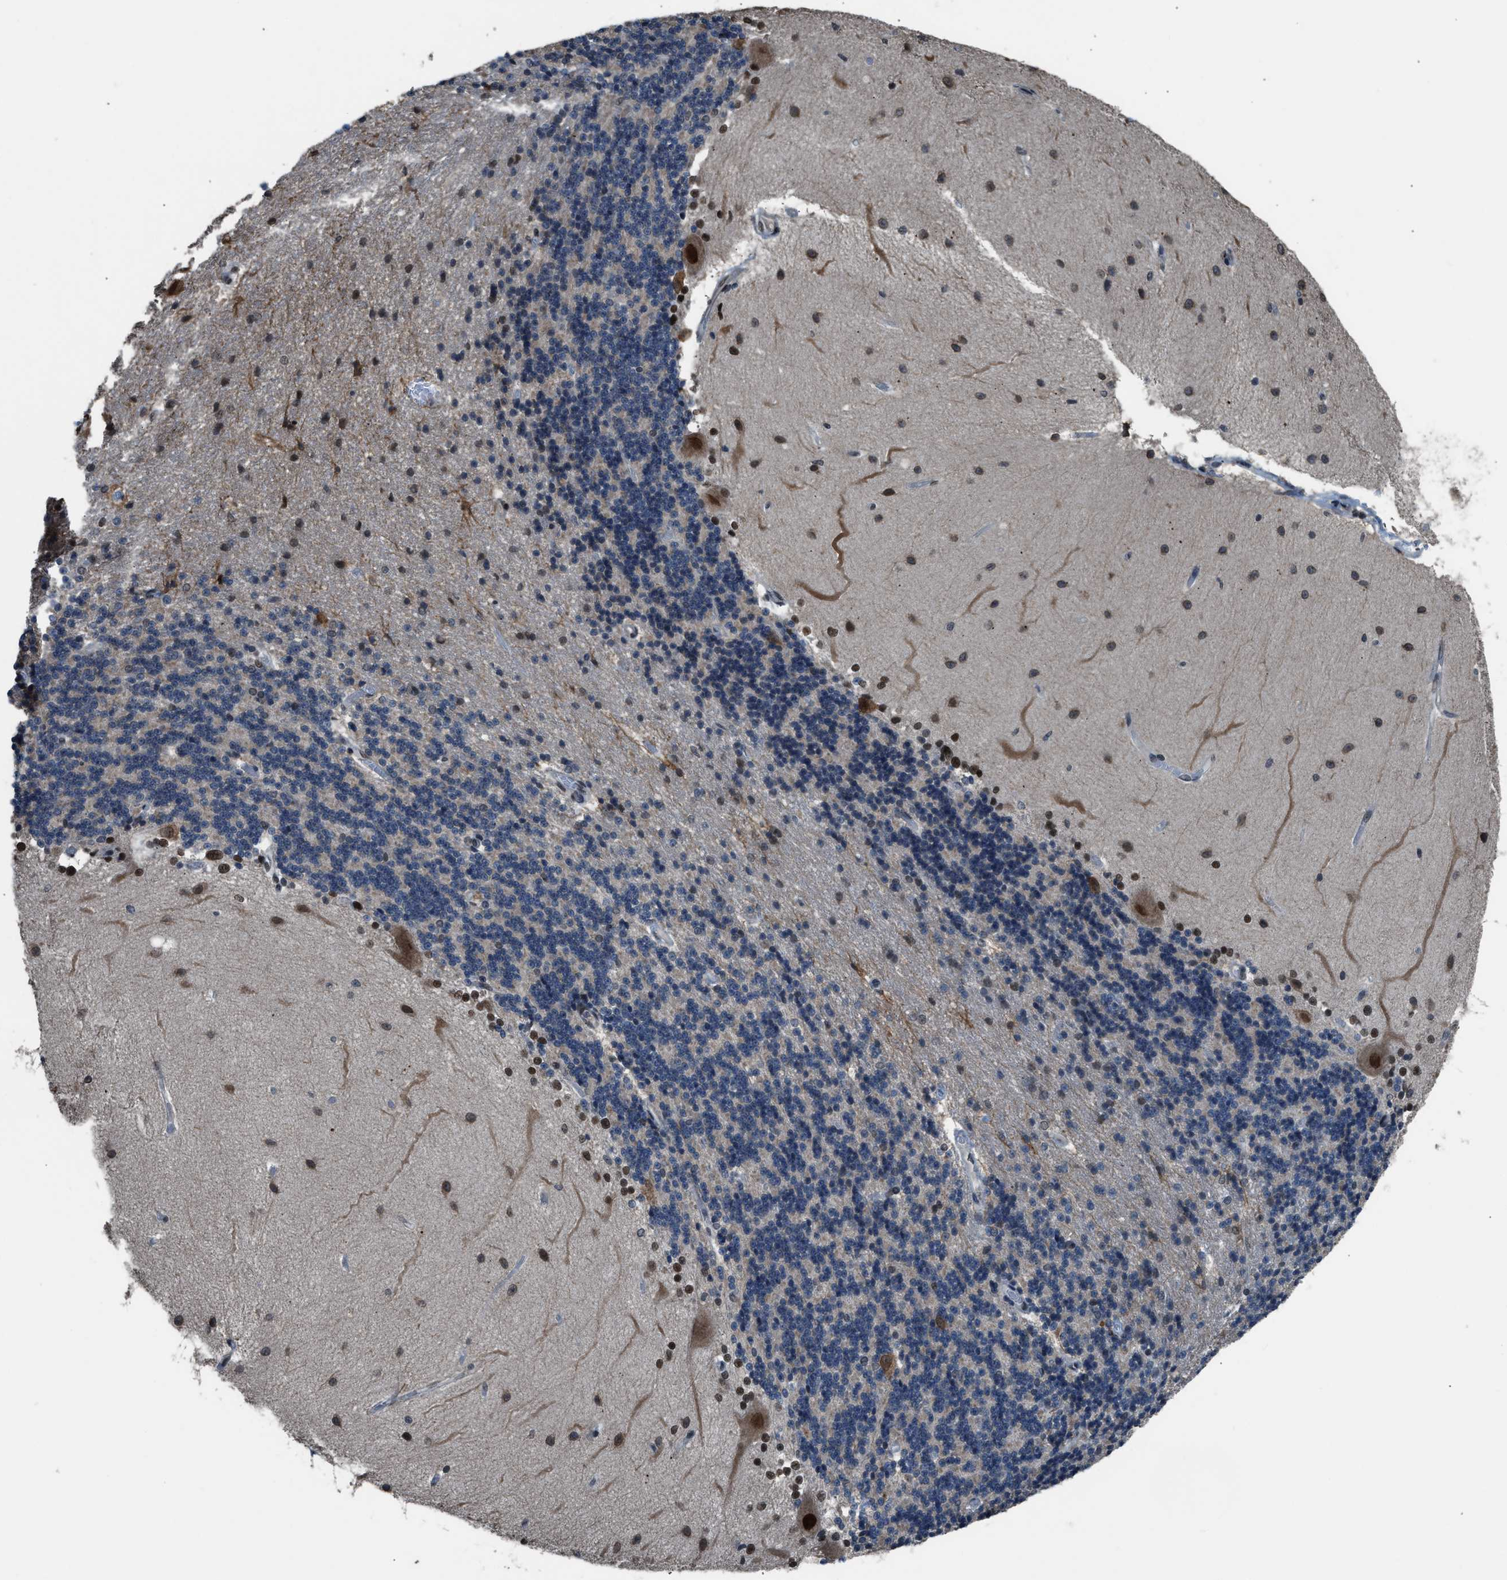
{"staining": {"intensity": "weak", "quantity": "<25%", "location": "cytoplasmic/membranous"}, "tissue": "cerebellum", "cell_type": "Cells in granular layer", "image_type": "normal", "snomed": [{"axis": "morphology", "description": "Normal tissue, NOS"}, {"axis": "topography", "description": "Cerebellum"}], "caption": "This is an IHC micrograph of benign cerebellum. There is no expression in cells in granular layer.", "gene": "KPNA6", "patient": {"sex": "female", "age": 54}}